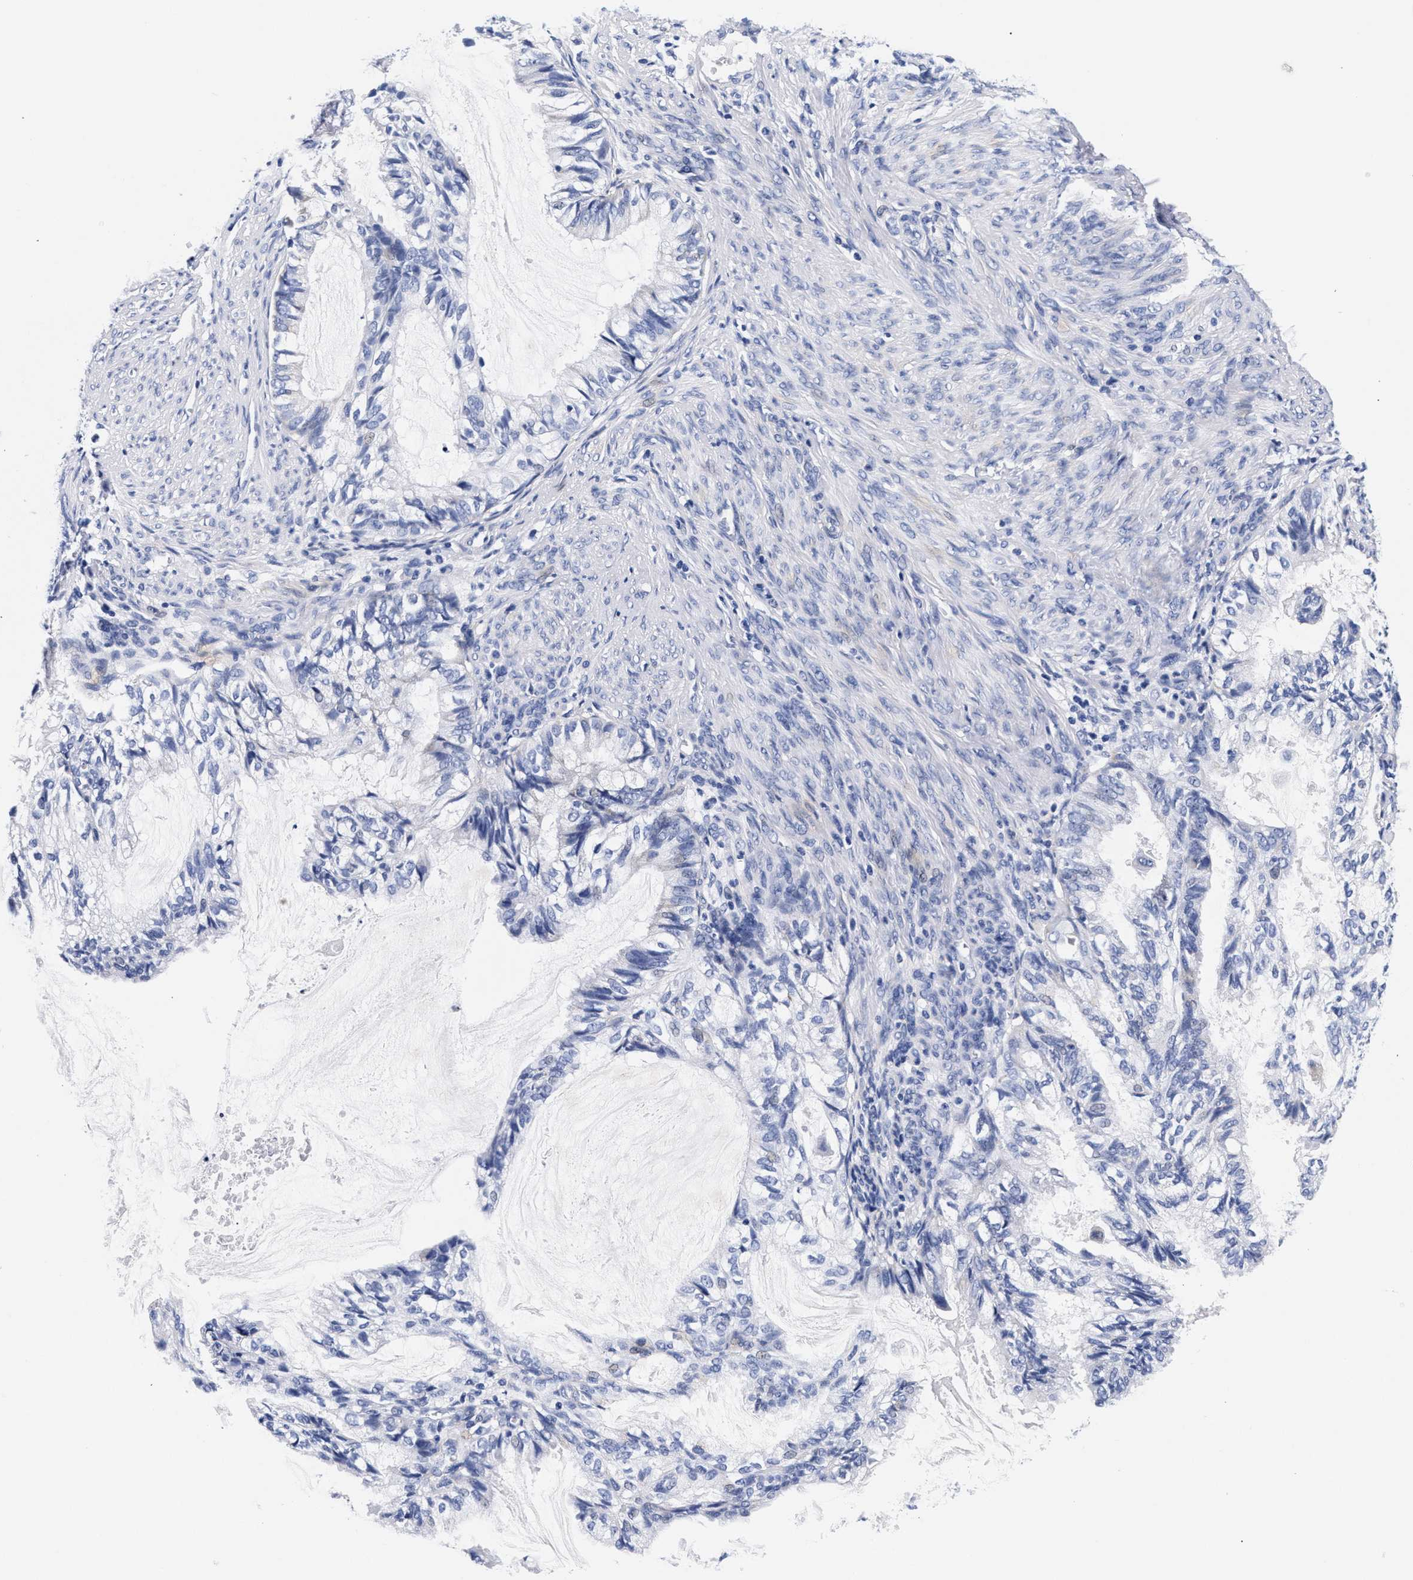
{"staining": {"intensity": "negative", "quantity": "none", "location": "none"}, "tissue": "cervical cancer", "cell_type": "Tumor cells", "image_type": "cancer", "snomed": [{"axis": "morphology", "description": "Normal tissue, NOS"}, {"axis": "morphology", "description": "Adenocarcinoma, NOS"}, {"axis": "topography", "description": "Cervix"}, {"axis": "topography", "description": "Endometrium"}], "caption": "This is an immunohistochemistry (IHC) image of human adenocarcinoma (cervical). There is no staining in tumor cells.", "gene": "RAB3B", "patient": {"sex": "female", "age": 86}}